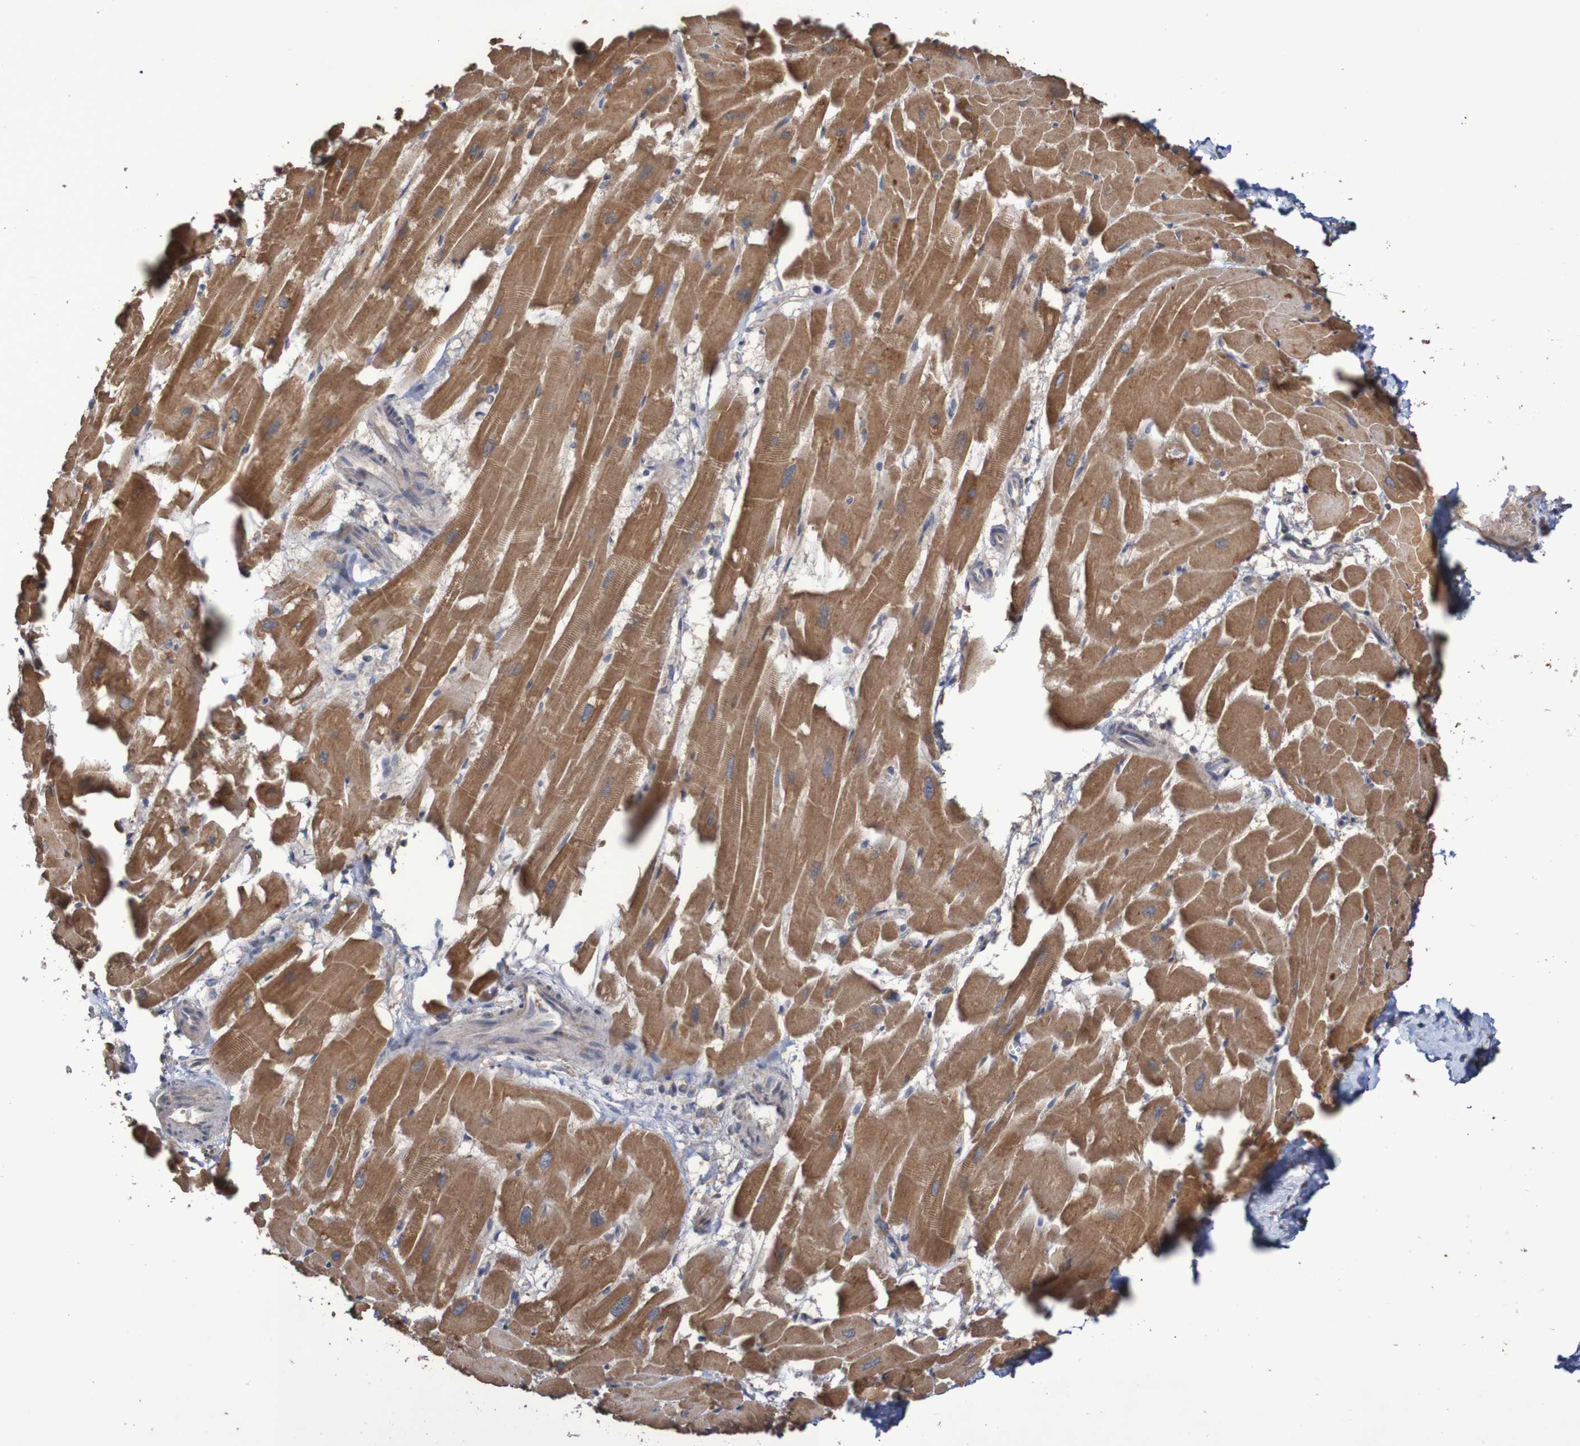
{"staining": {"intensity": "moderate", "quantity": ">75%", "location": "cytoplasmic/membranous"}, "tissue": "heart muscle", "cell_type": "Cardiomyocytes", "image_type": "normal", "snomed": [{"axis": "morphology", "description": "Normal tissue, NOS"}, {"axis": "topography", "description": "Heart"}], "caption": "An immunohistochemistry micrograph of benign tissue is shown. Protein staining in brown labels moderate cytoplasmic/membranous positivity in heart muscle within cardiomyocytes.", "gene": "PHYH", "patient": {"sex": "female", "age": 19}}